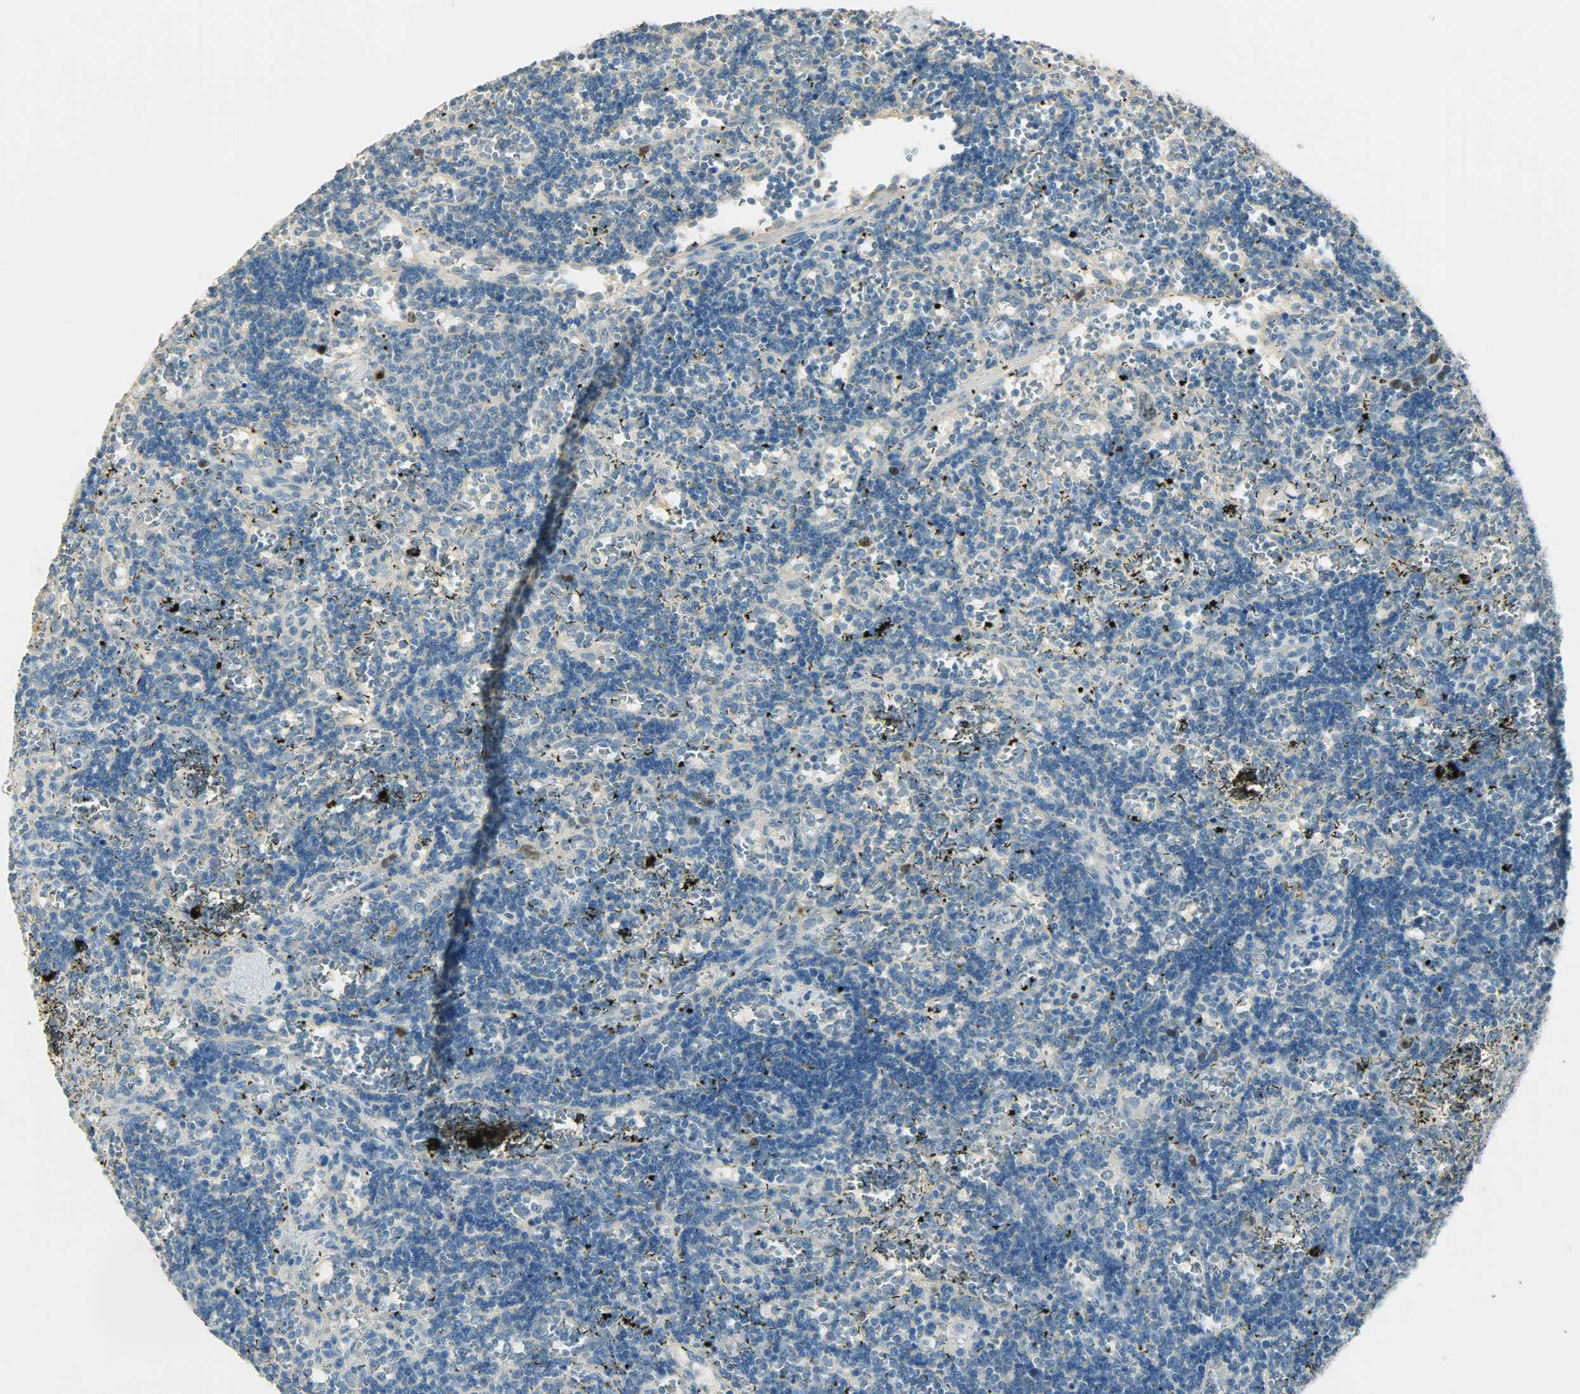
{"staining": {"intensity": "negative", "quantity": "none", "location": "none"}, "tissue": "lymphoma", "cell_type": "Tumor cells", "image_type": "cancer", "snomed": [{"axis": "morphology", "description": "Malignant lymphoma, non-Hodgkin's type, Low grade"}, {"axis": "topography", "description": "Spleen"}], "caption": "High power microscopy photomicrograph of an immunohistochemistry micrograph of lymphoma, revealing no significant expression in tumor cells.", "gene": "TPX2", "patient": {"sex": "male", "age": 60}}